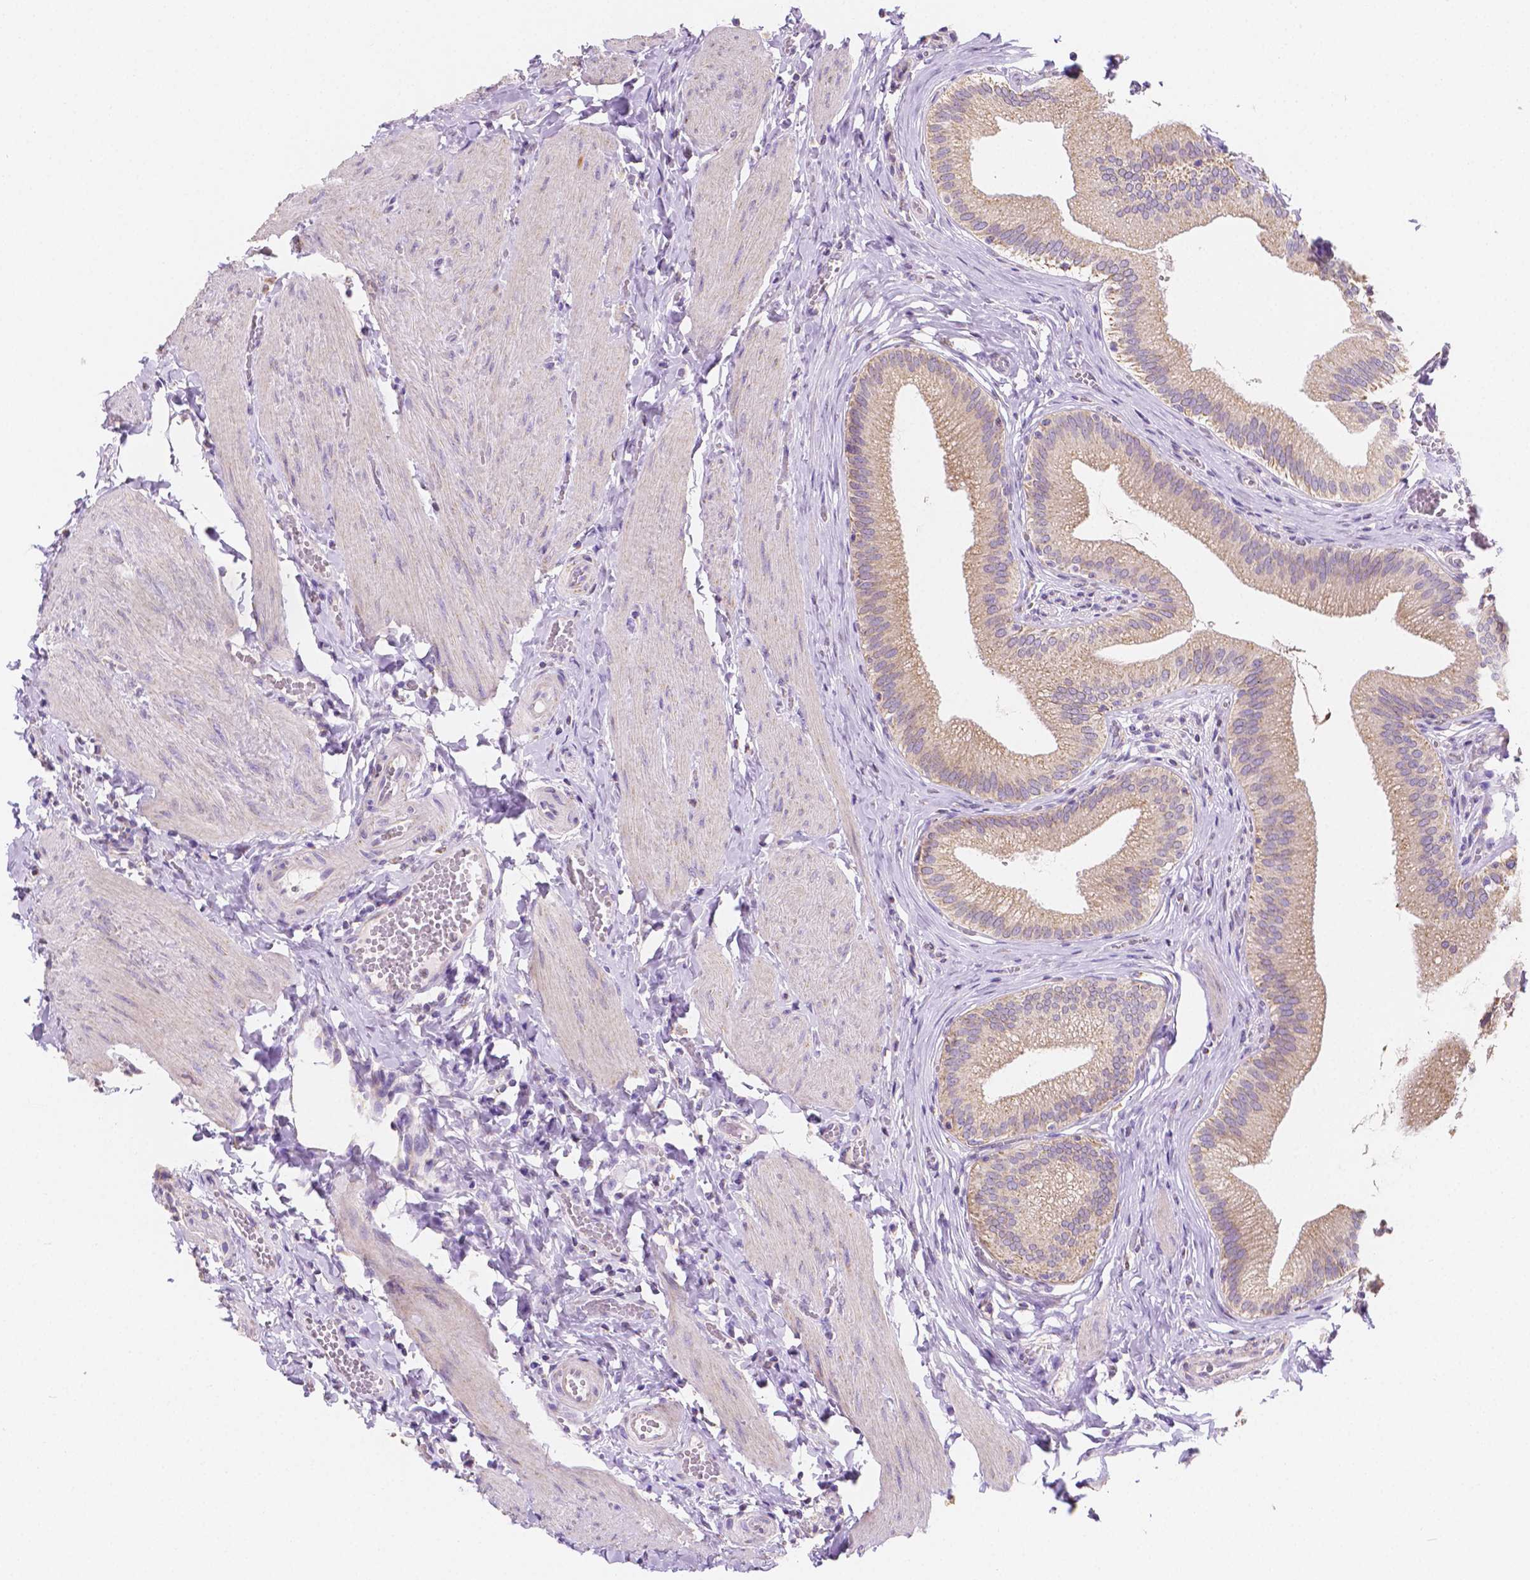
{"staining": {"intensity": "weak", "quantity": ">75%", "location": "cytoplasmic/membranous"}, "tissue": "gallbladder", "cell_type": "Glandular cells", "image_type": "normal", "snomed": [{"axis": "morphology", "description": "Normal tissue, NOS"}, {"axis": "topography", "description": "Gallbladder"}], "caption": "Protein positivity by IHC demonstrates weak cytoplasmic/membranous expression in approximately >75% of glandular cells in unremarkable gallbladder.", "gene": "TMEM130", "patient": {"sex": "male", "age": 17}}